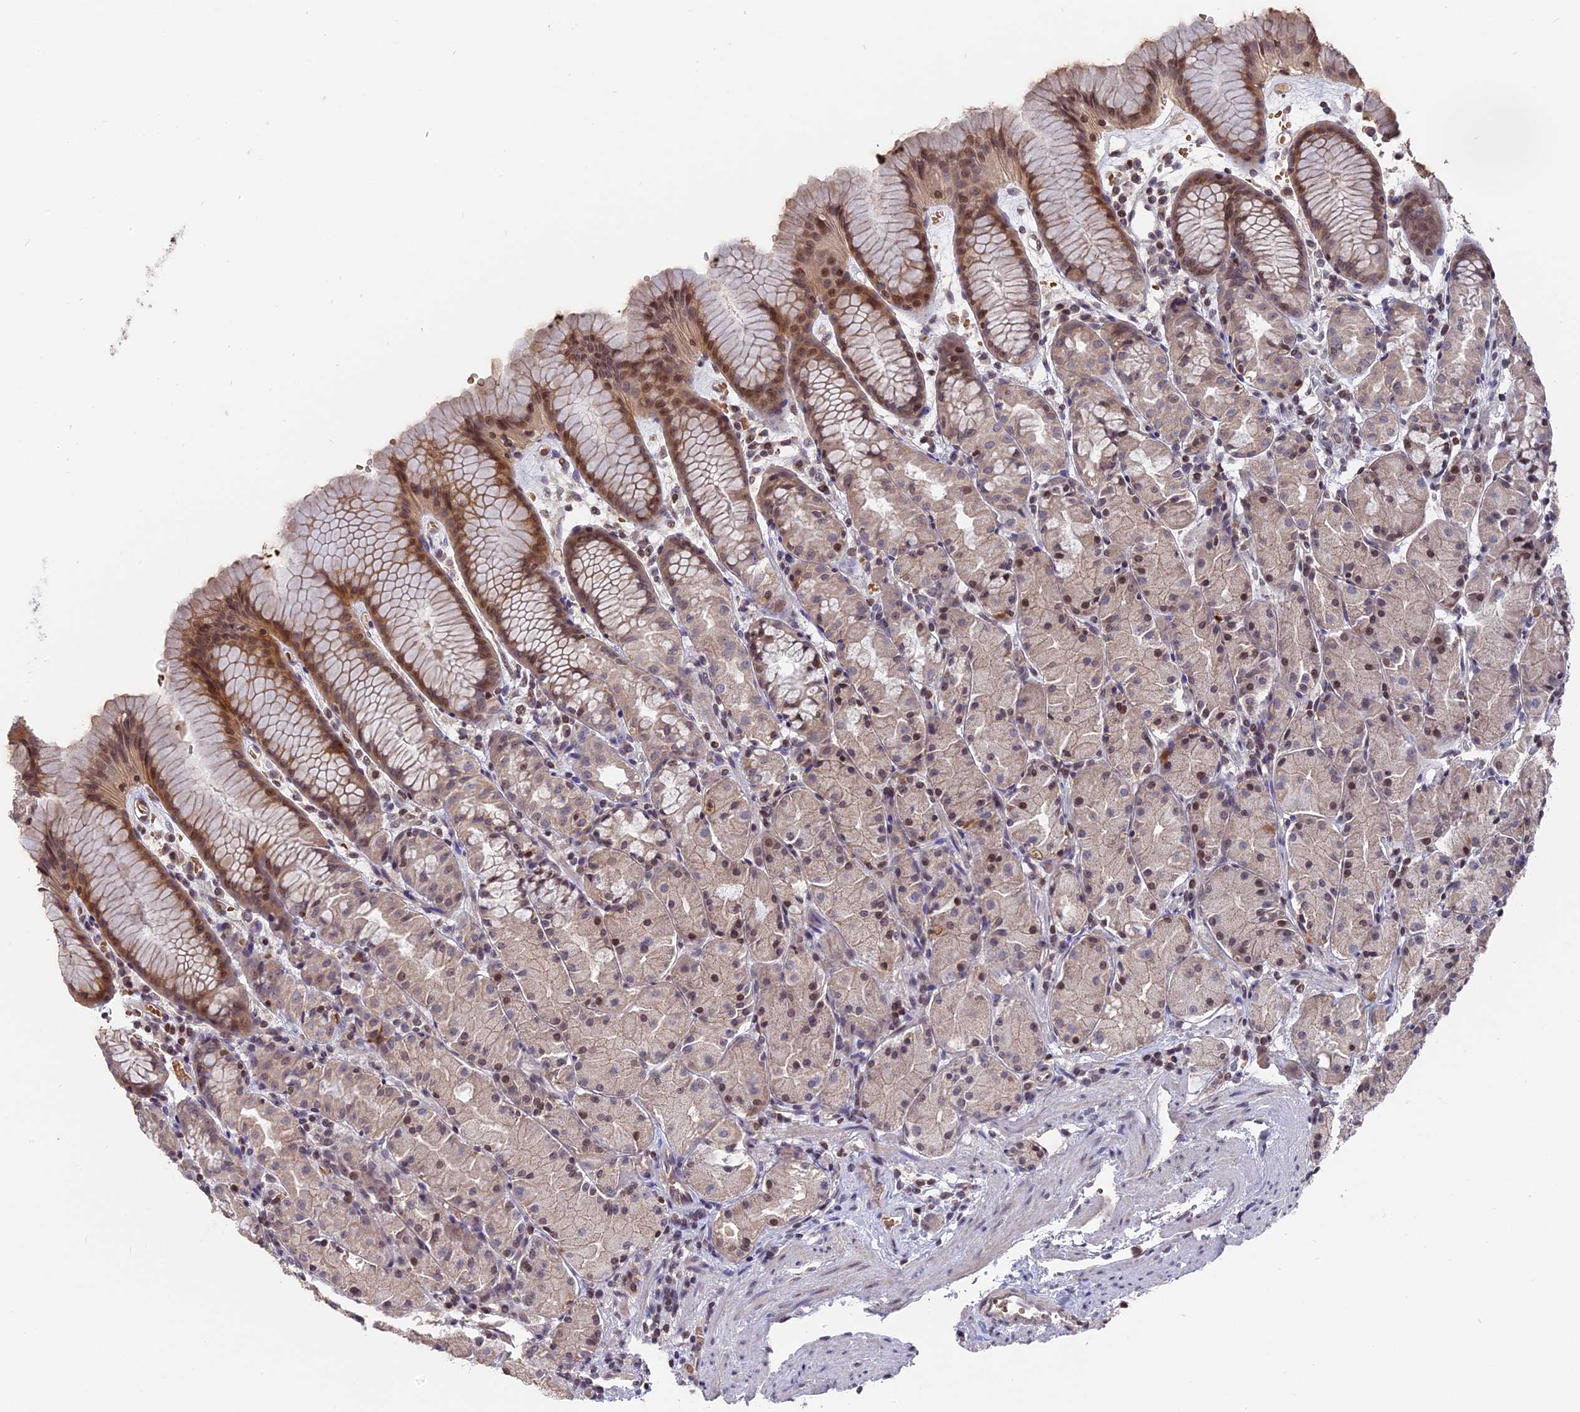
{"staining": {"intensity": "moderate", "quantity": "25%-75%", "location": "cytoplasmic/membranous,nuclear"}, "tissue": "stomach", "cell_type": "Glandular cells", "image_type": "normal", "snomed": [{"axis": "morphology", "description": "Normal tissue, NOS"}, {"axis": "topography", "description": "Stomach, upper"}], "caption": "Protein staining shows moderate cytoplasmic/membranous,nuclear staining in approximately 25%-75% of glandular cells in benign stomach. The staining was performed using DAB to visualize the protein expression in brown, while the nuclei were stained in blue with hematoxylin (Magnification: 20x).", "gene": "NR1H3", "patient": {"sex": "male", "age": 47}}